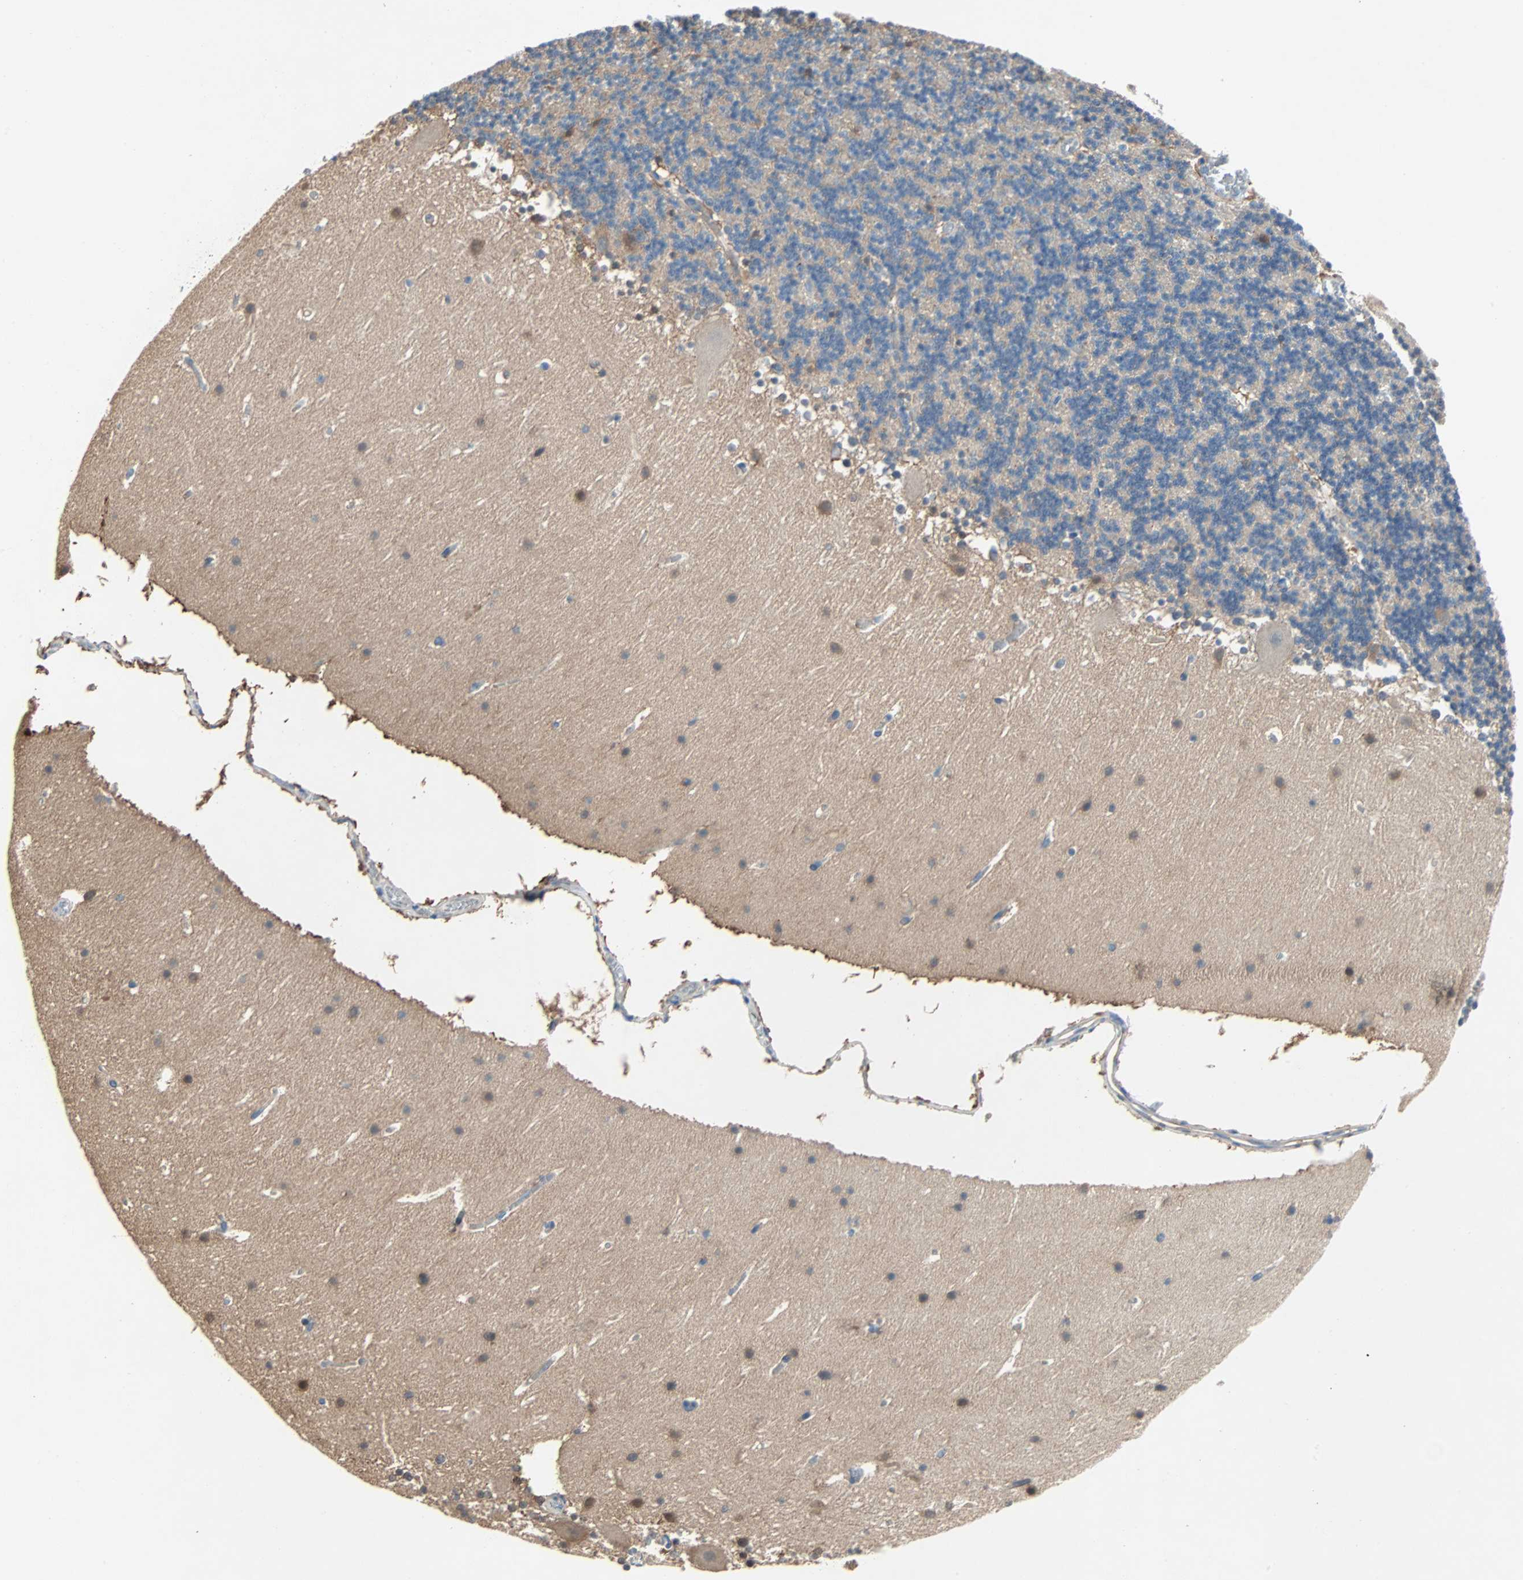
{"staining": {"intensity": "negative", "quantity": "none", "location": "none"}, "tissue": "cerebellum", "cell_type": "Cells in granular layer", "image_type": "normal", "snomed": [{"axis": "morphology", "description": "Normal tissue, NOS"}, {"axis": "topography", "description": "Cerebellum"}], "caption": "Human cerebellum stained for a protein using immunohistochemistry (IHC) demonstrates no expression in cells in granular layer.", "gene": "TNFRSF12A", "patient": {"sex": "male", "age": 45}}